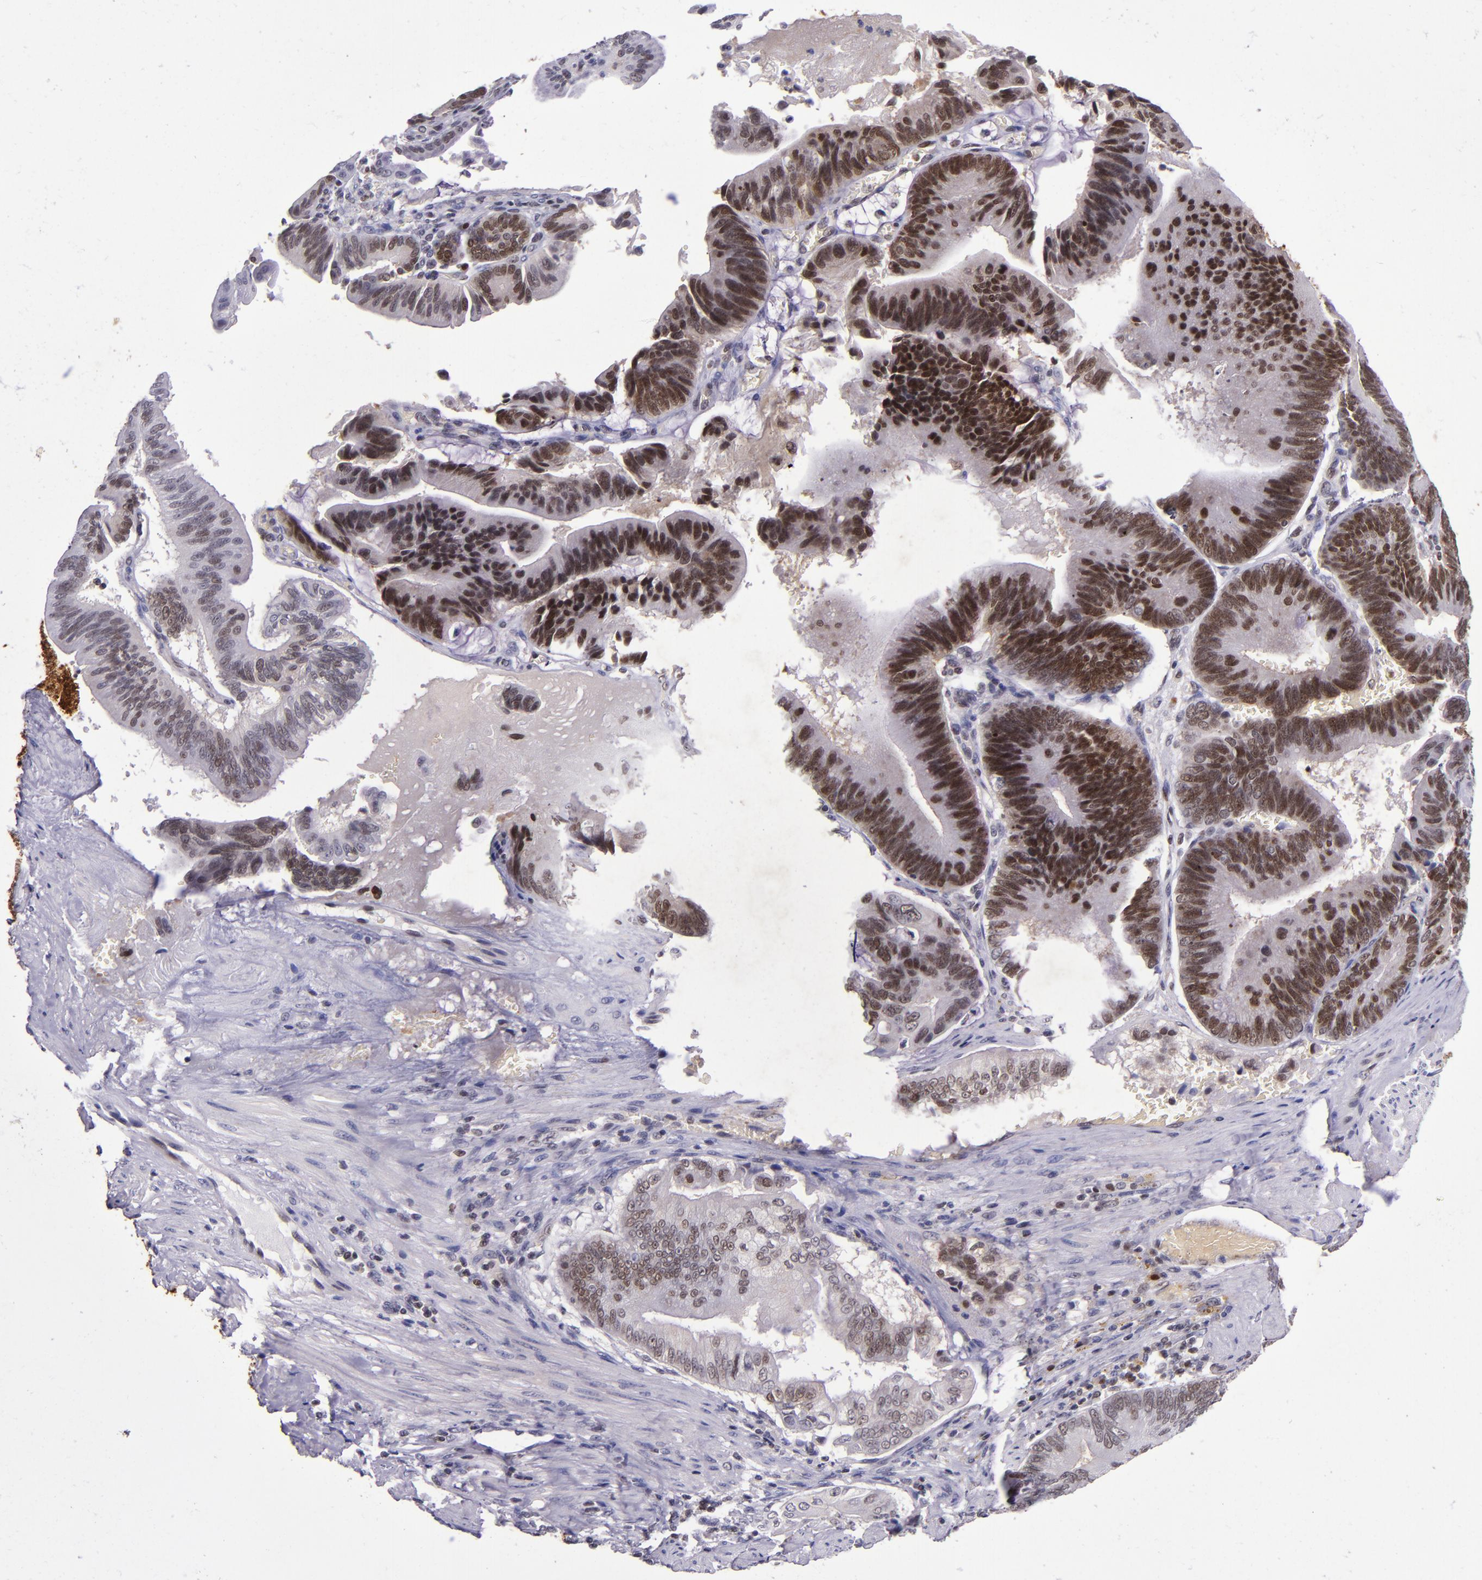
{"staining": {"intensity": "strong", "quantity": ">75%", "location": "nuclear"}, "tissue": "pancreatic cancer", "cell_type": "Tumor cells", "image_type": "cancer", "snomed": [{"axis": "morphology", "description": "Adenocarcinoma, NOS"}, {"axis": "topography", "description": "Pancreas"}], "caption": "Pancreatic cancer (adenocarcinoma) tissue reveals strong nuclear staining in approximately >75% of tumor cells, visualized by immunohistochemistry.", "gene": "MGMT", "patient": {"sex": "male", "age": 82}}